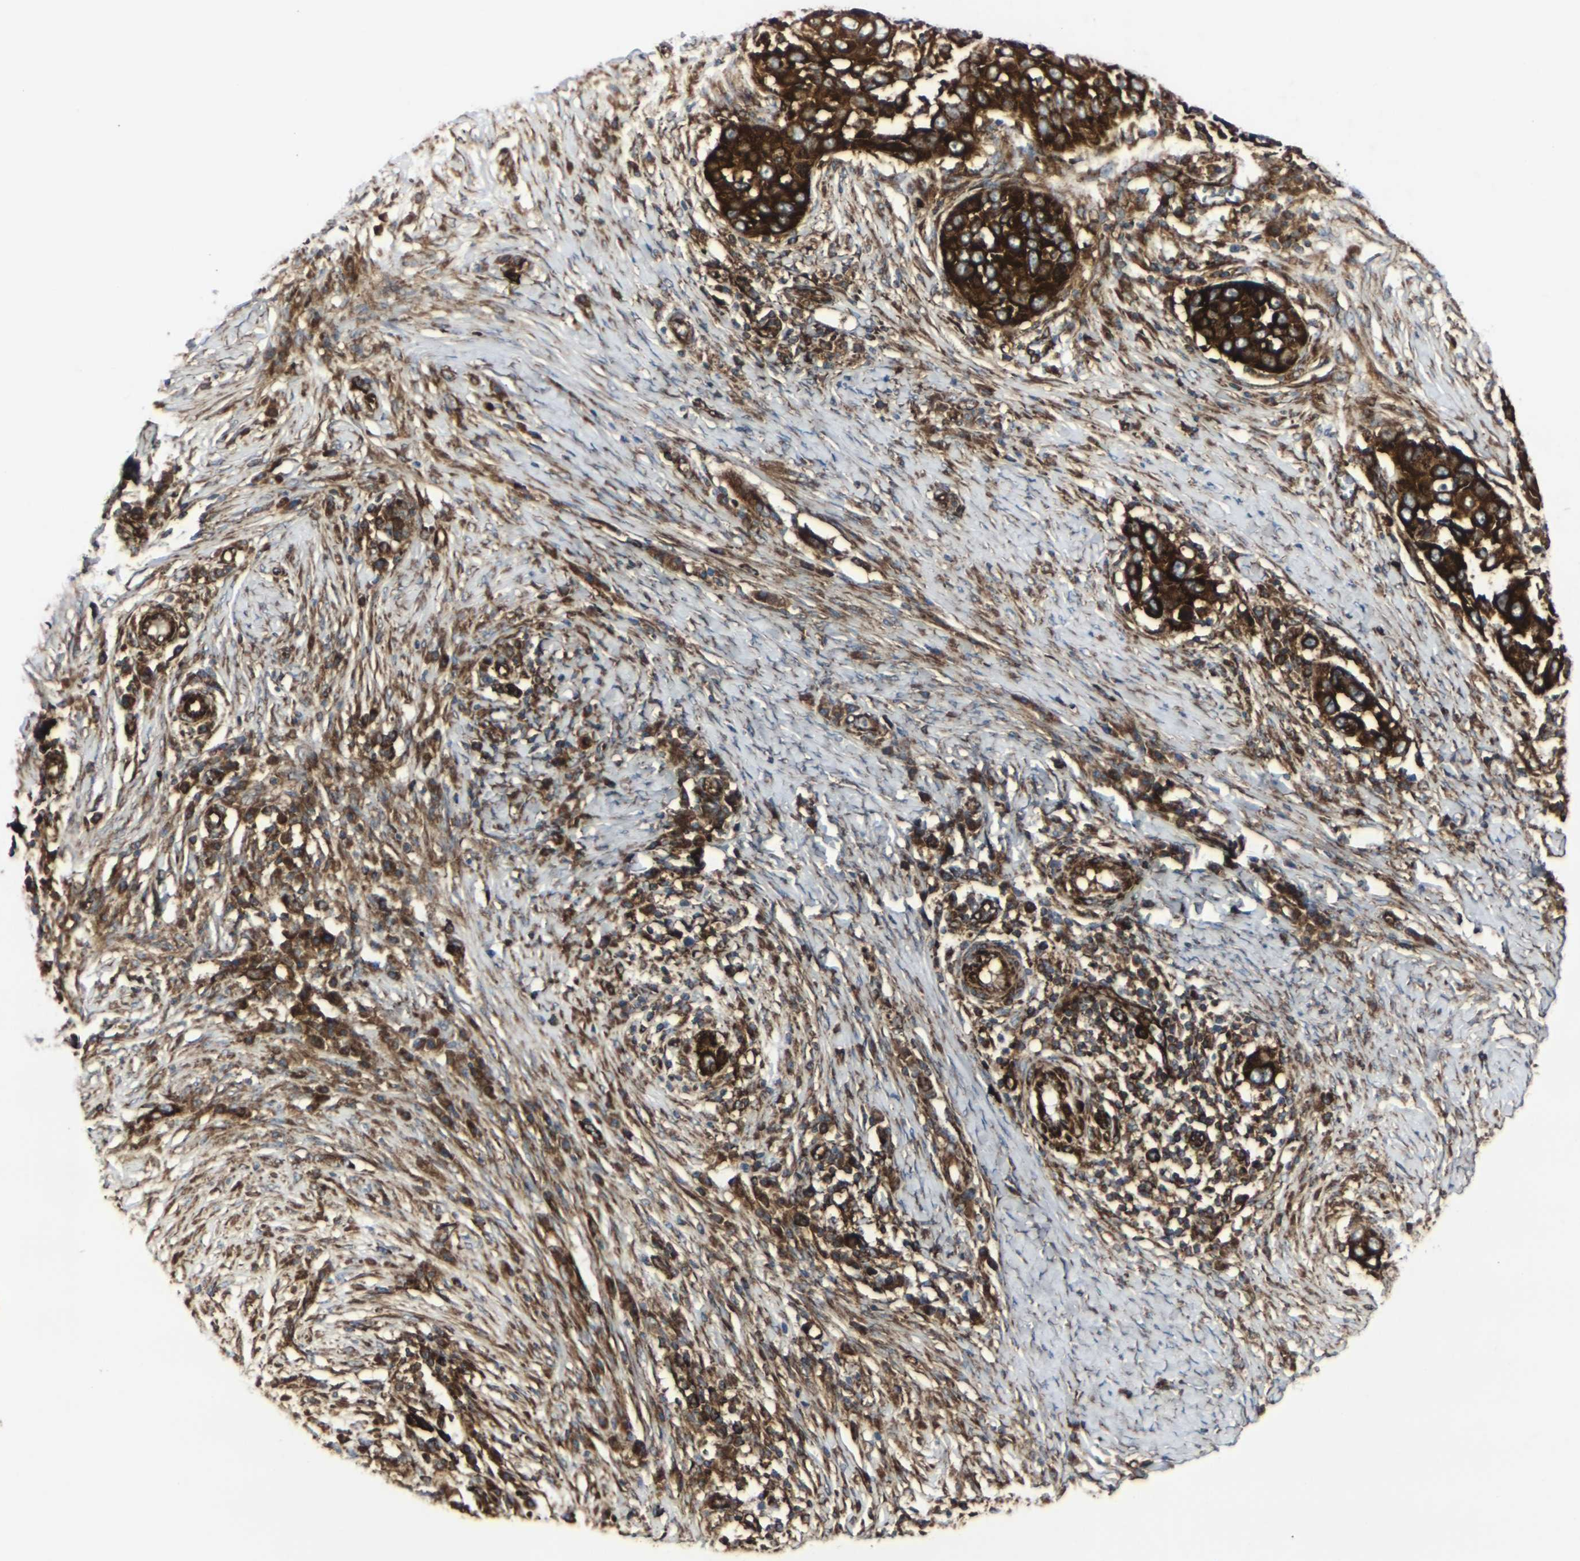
{"staining": {"intensity": "strong", "quantity": ">75%", "location": "cytoplasmic/membranous"}, "tissue": "skin cancer", "cell_type": "Tumor cells", "image_type": "cancer", "snomed": [{"axis": "morphology", "description": "Squamous cell carcinoma, NOS"}, {"axis": "topography", "description": "Skin"}], "caption": "Squamous cell carcinoma (skin) tissue reveals strong cytoplasmic/membranous expression in approximately >75% of tumor cells, visualized by immunohistochemistry.", "gene": "MARCHF2", "patient": {"sex": "female", "age": 44}}